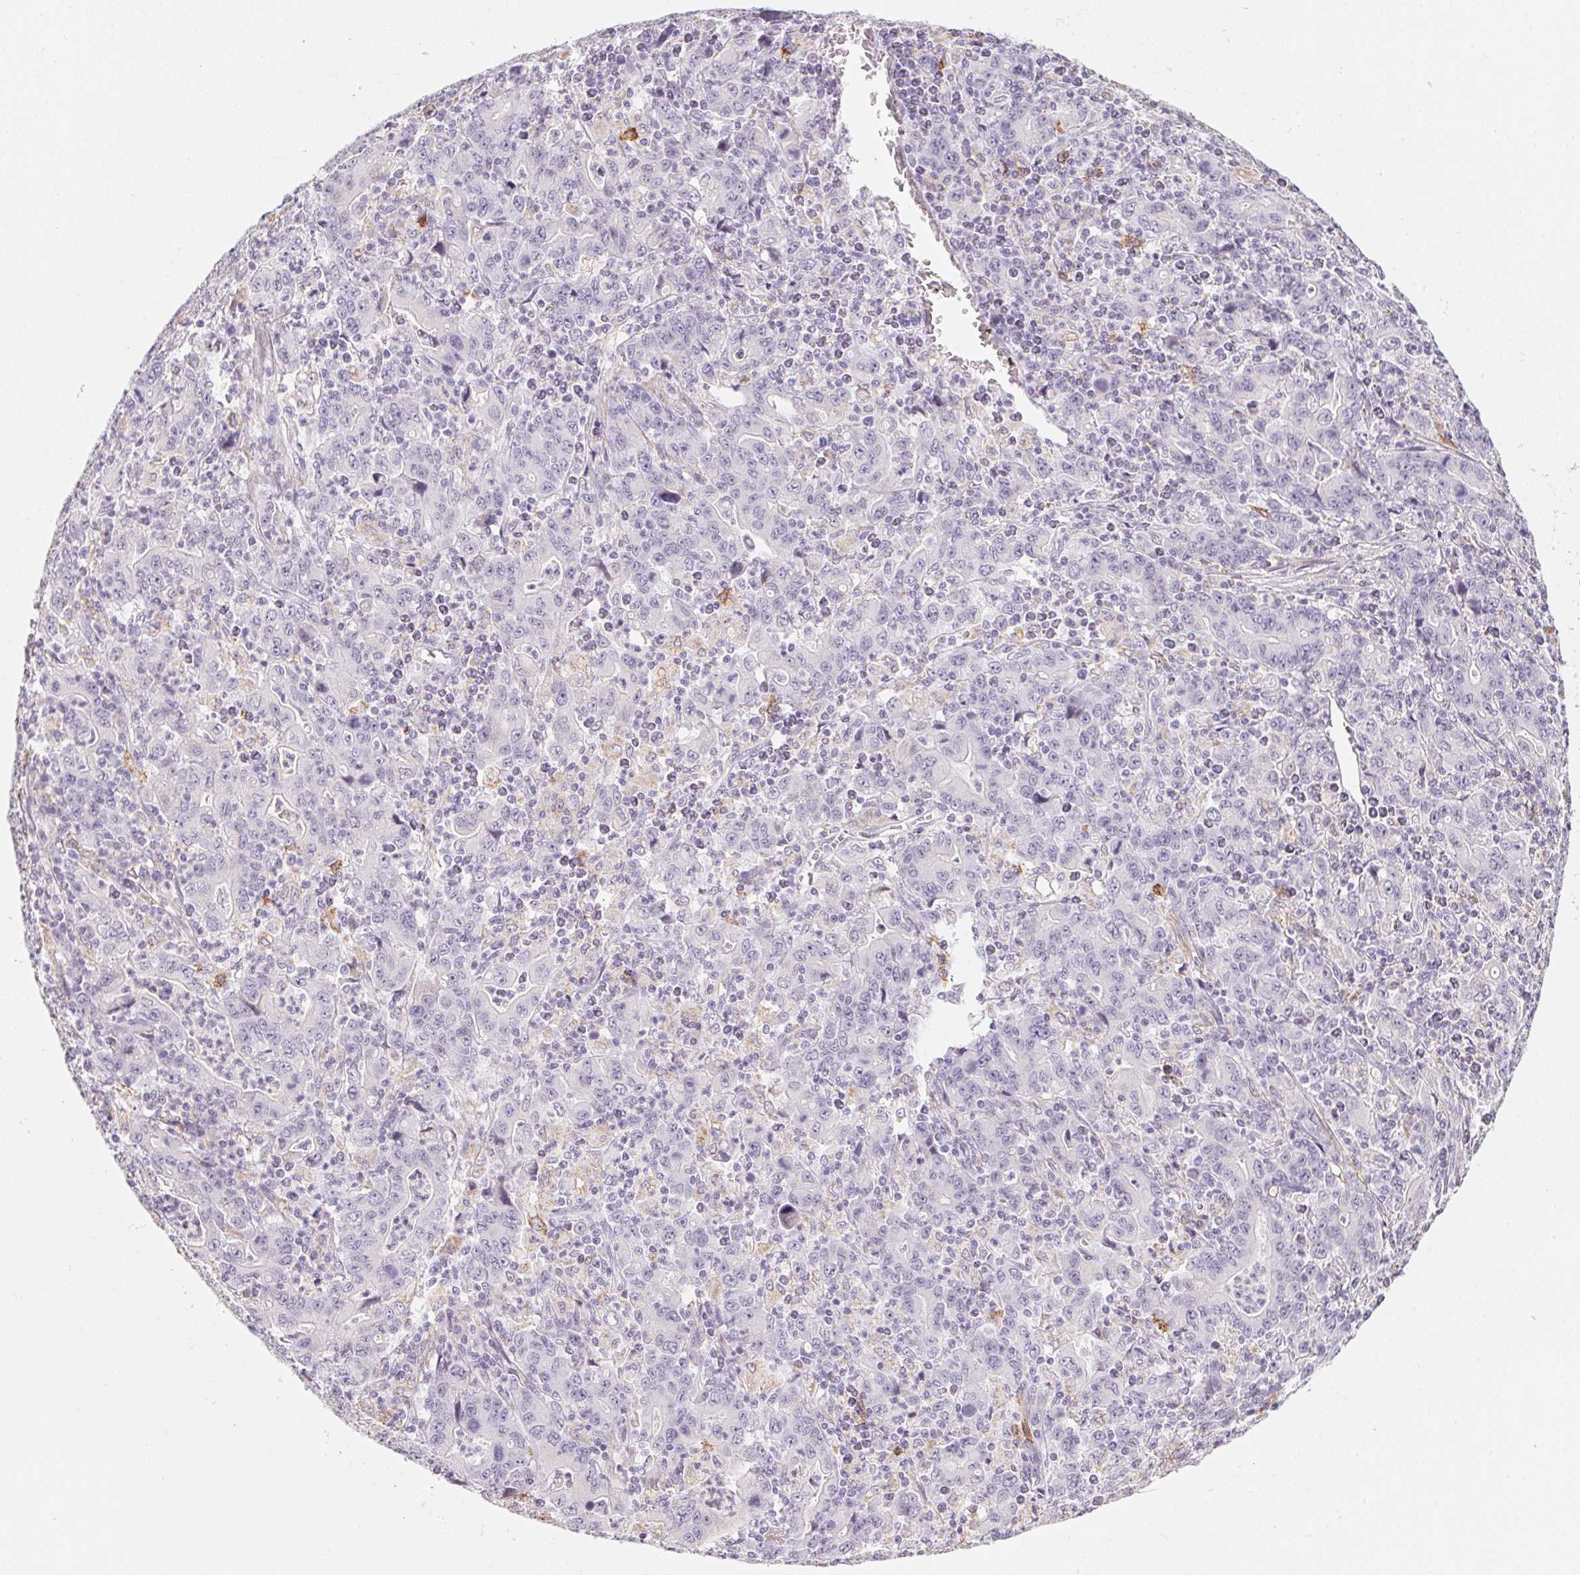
{"staining": {"intensity": "negative", "quantity": "none", "location": "none"}, "tissue": "stomach cancer", "cell_type": "Tumor cells", "image_type": "cancer", "snomed": [{"axis": "morphology", "description": "Adenocarcinoma, NOS"}, {"axis": "topography", "description": "Stomach, upper"}], "caption": "An immunohistochemistry (IHC) photomicrograph of stomach cancer is shown. There is no staining in tumor cells of stomach cancer.", "gene": "PRPH", "patient": {"sex": "male", "age": 69}}